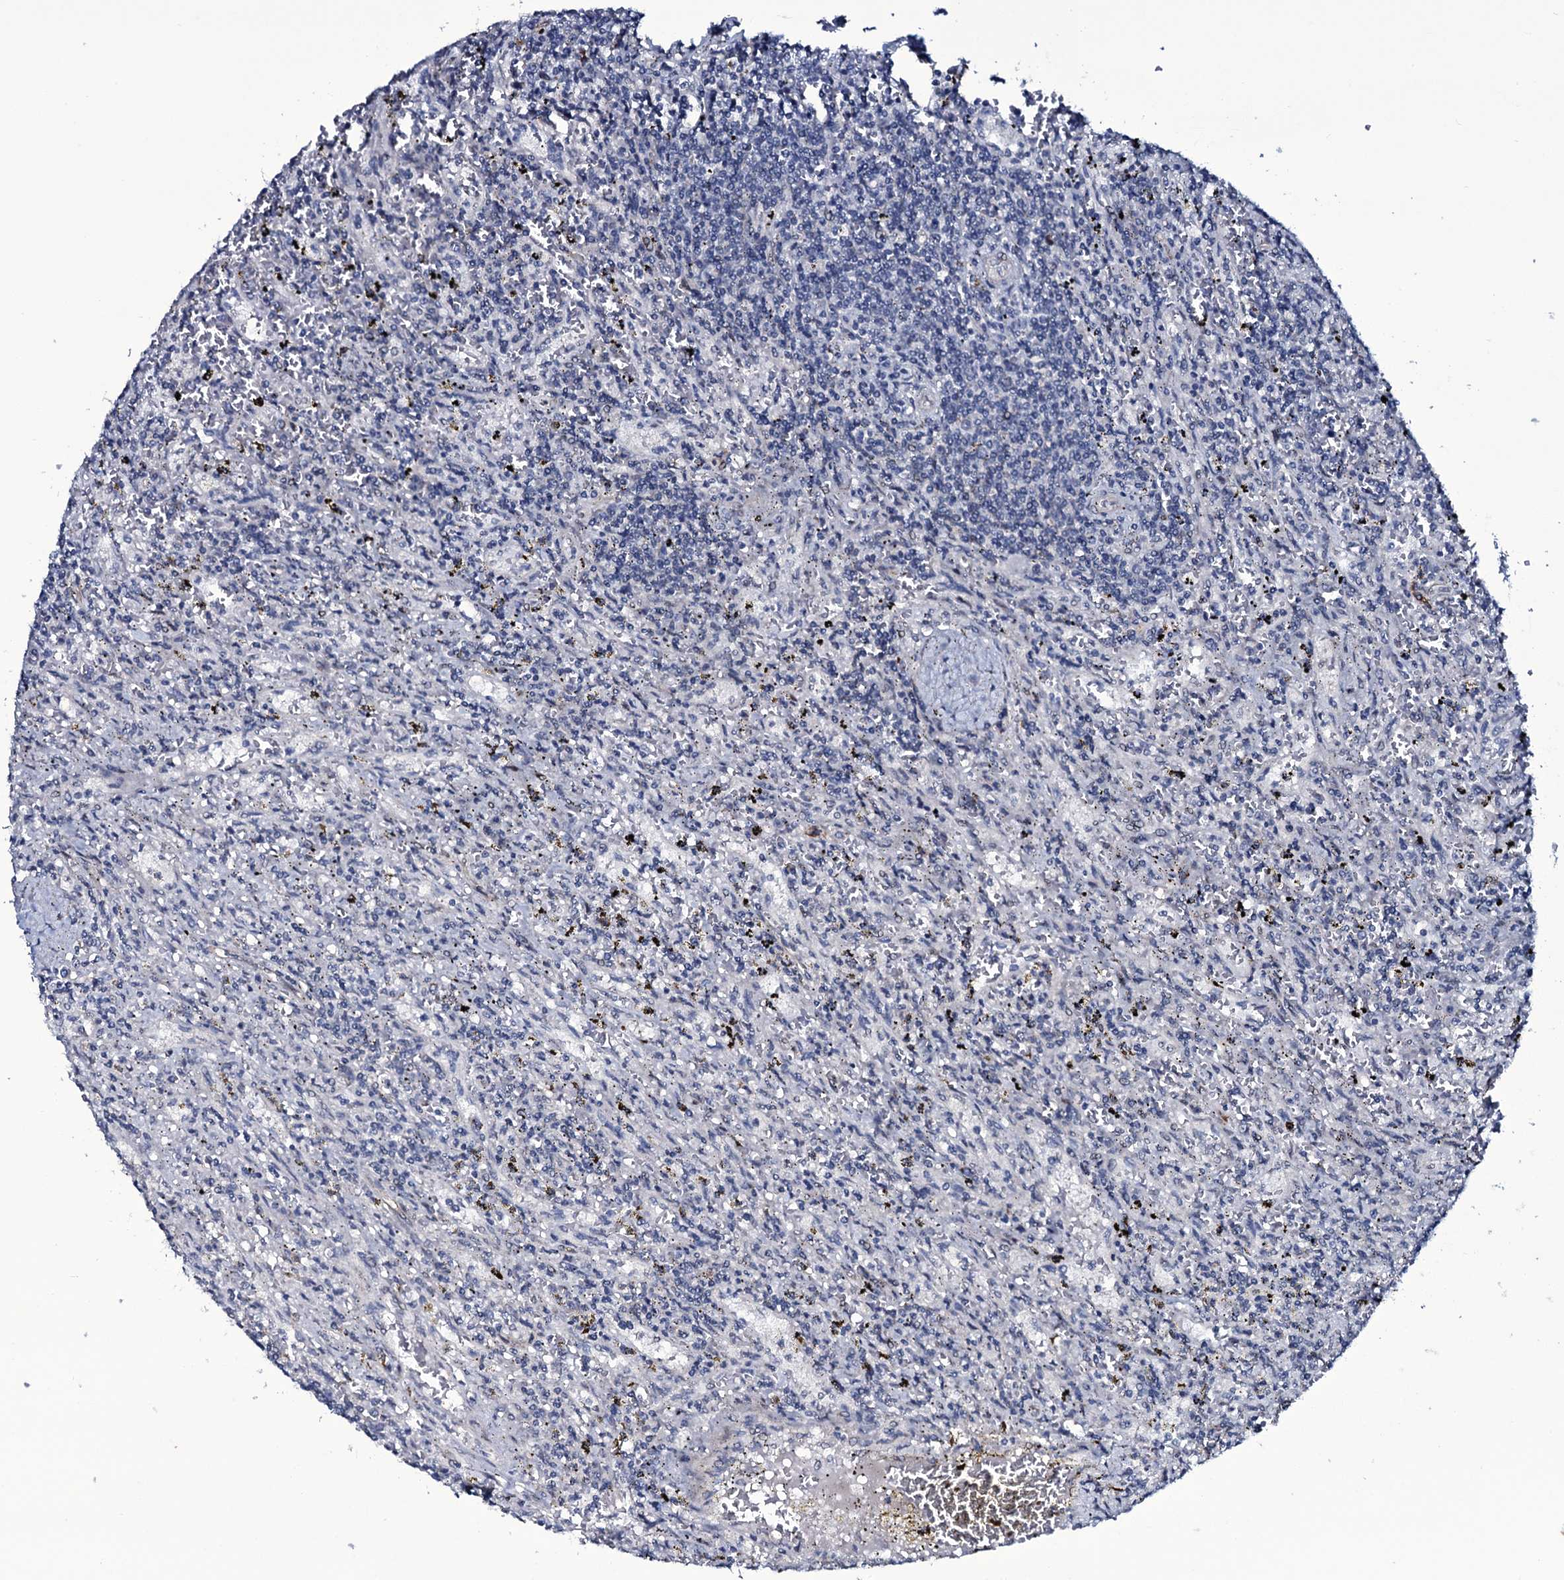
{"staining": {"intensity": "negative", "quantity": "none", "location": "none"}, "tissue": "lymphoma", "cell_type": "Tumor cells", "image_type": "cancer", "snomed": [{"axis": "morphology", "description": "Malignant lymphoma, non-Hodgkin's type, Low grade"}, {"axis": "topography", "description": "Spleen"}], "caption": "Tumor cells are negative for brown protein staining in malignant lymphoma, non-Hodgkin's type (low-grade).", "gene": "WIPF3", "patient": {"sex": "male", "age": 76}}